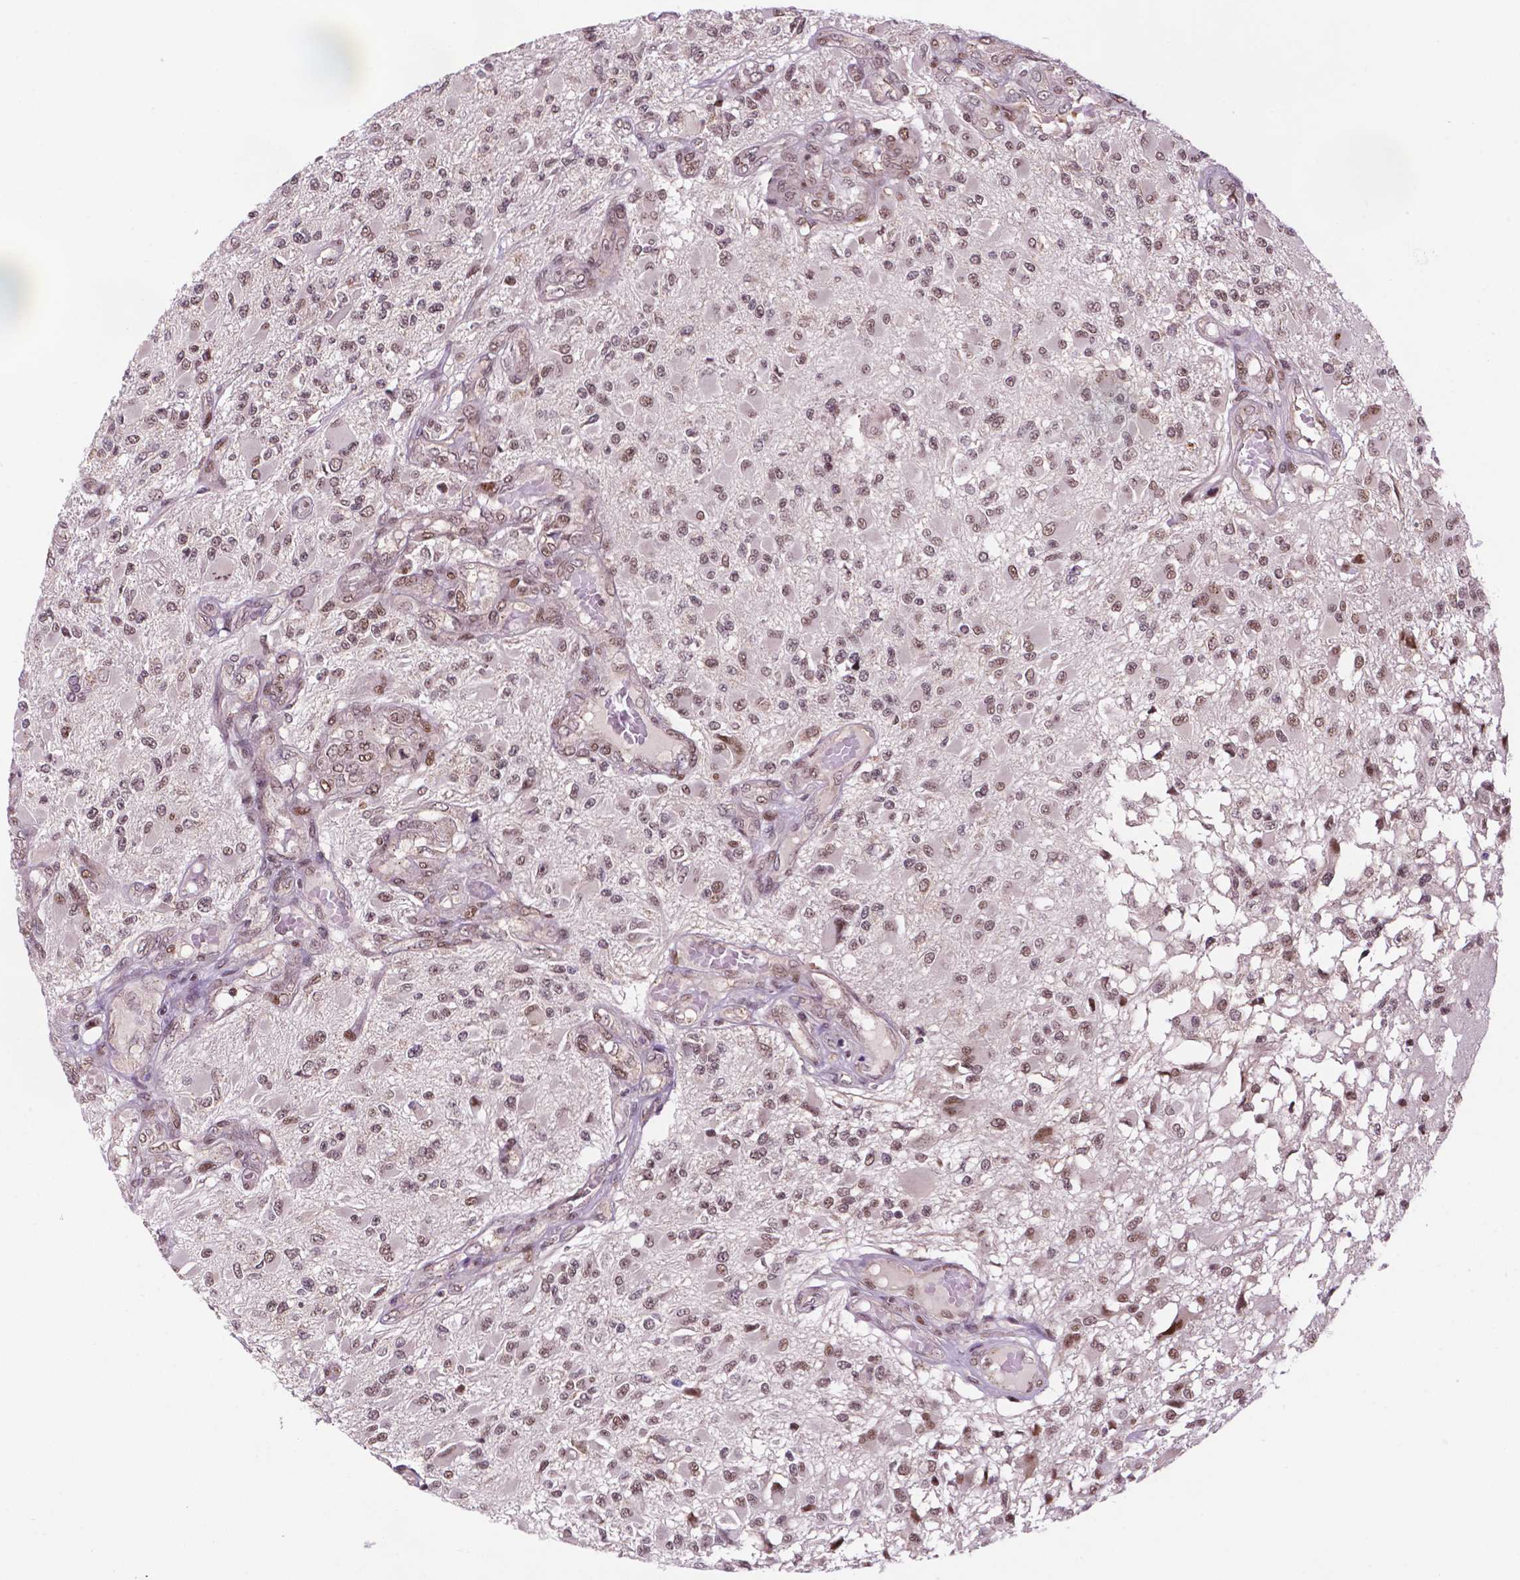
{"staining": {"intensity": "moderate", "quantity": ">75%", "location": "nuclear"}, "tissue": "glioma", "cell_type": "Tumor cells", "image_type": "cancer", "snomed": [{"axis": "morphology", "description": "Glioma, malignant, High grade"}, {"axis": "topography", "description": "Brain"}], "caption": "A histopathology image showing moderate nuclear expression in about >75% of tumor cells in glioma, as visualized by brown immunohistochemical staining.", "gene": "PER2", "patient": {"sex": "female", "age": 63}}